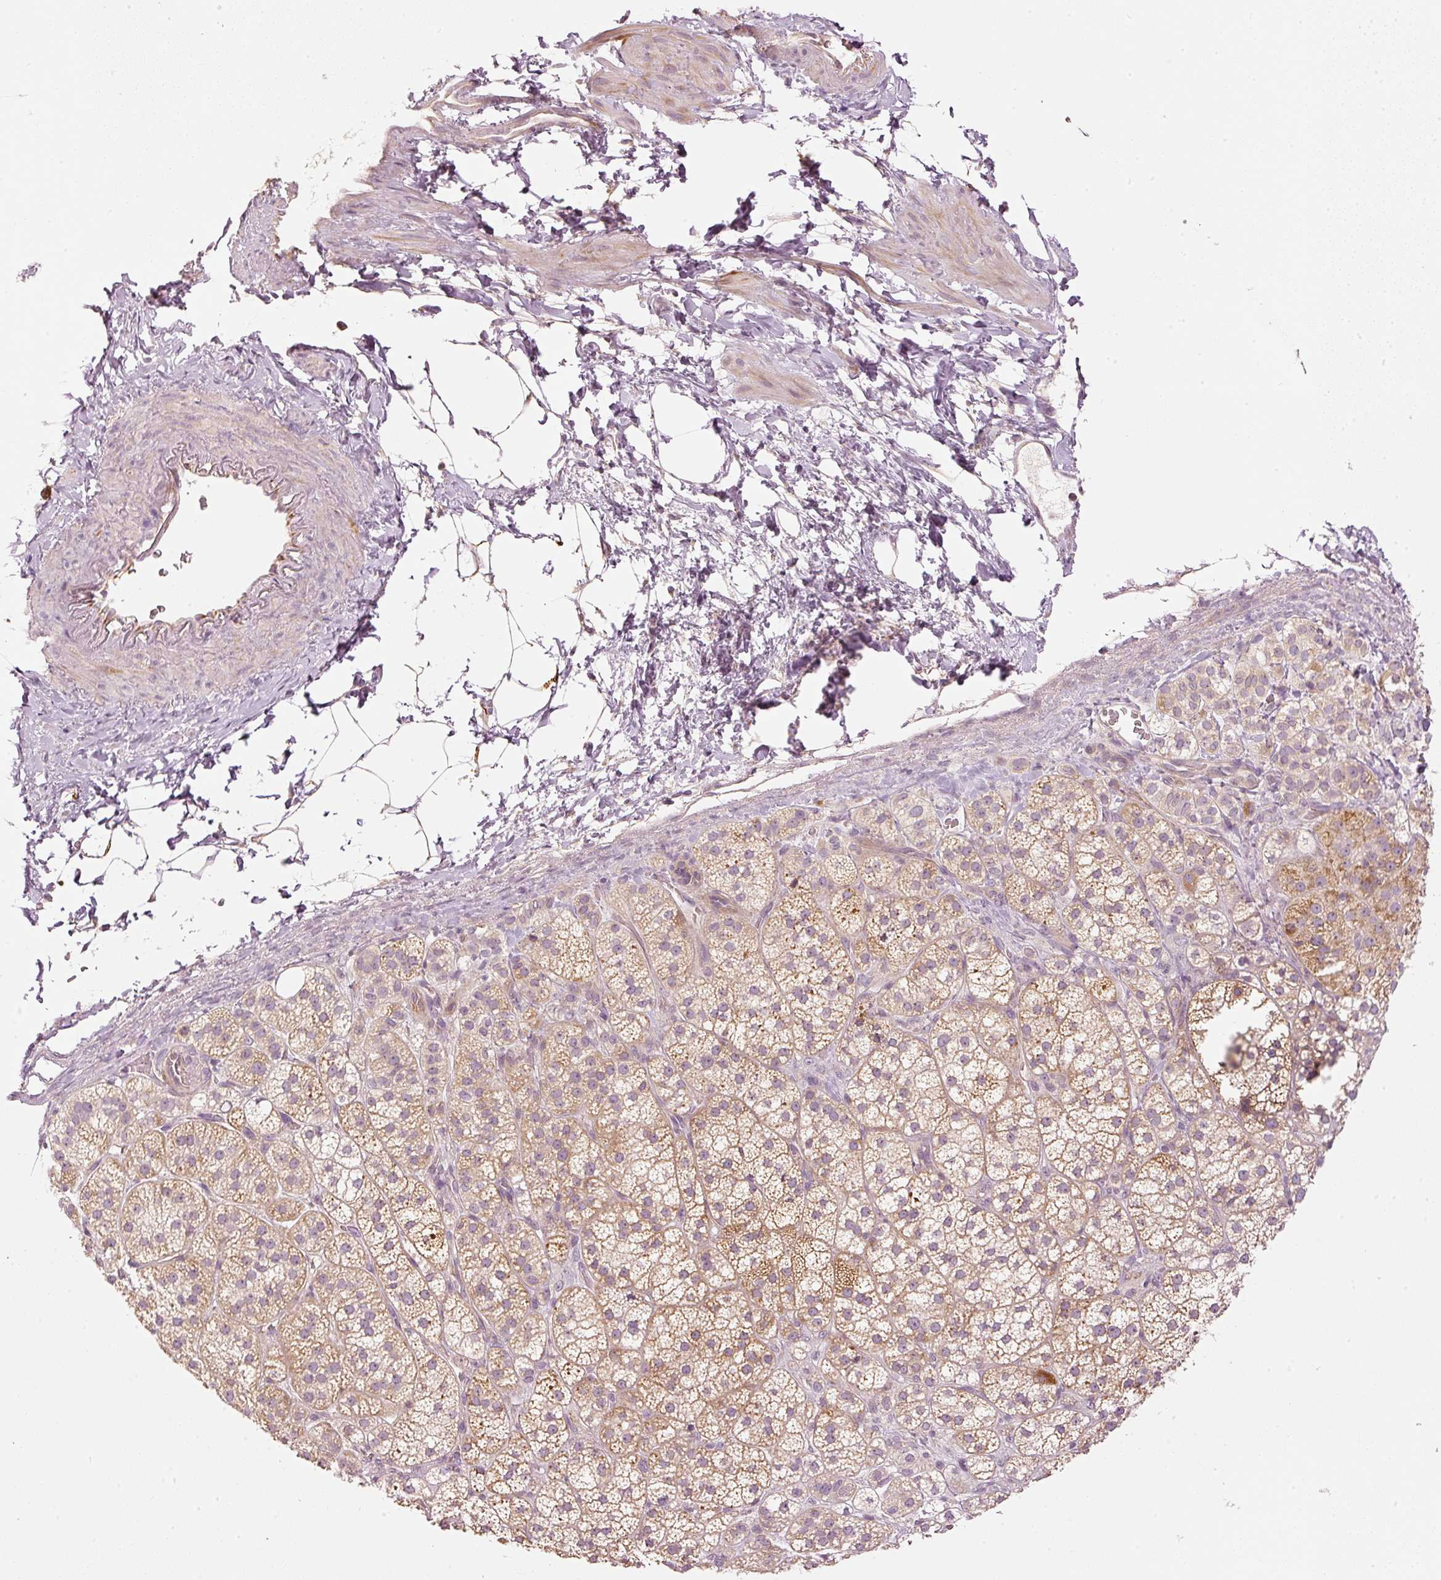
{"staining": {"intensity": "moderate", "quantity": ">75%", "location": "cytoplasmic/membranous"}, "tissue": "adrenal gland", "cell_type": "Glandular cells", "image_type": "normal", "snomed": [{"axis": "morphology", "description": "Normal tissue, NOS"}, {"axis": "topography", "description": "Adrenal gland"}], "caption": "The photomicrograph displays staining of benign adrenal gland, revealing moderate cytoplasmic/membranous protein expression (brown color) within glandular cells. Nuclei are stained in blue.", "gene": "CDC20B", "patient": {"sex": "female", "age": 60}}